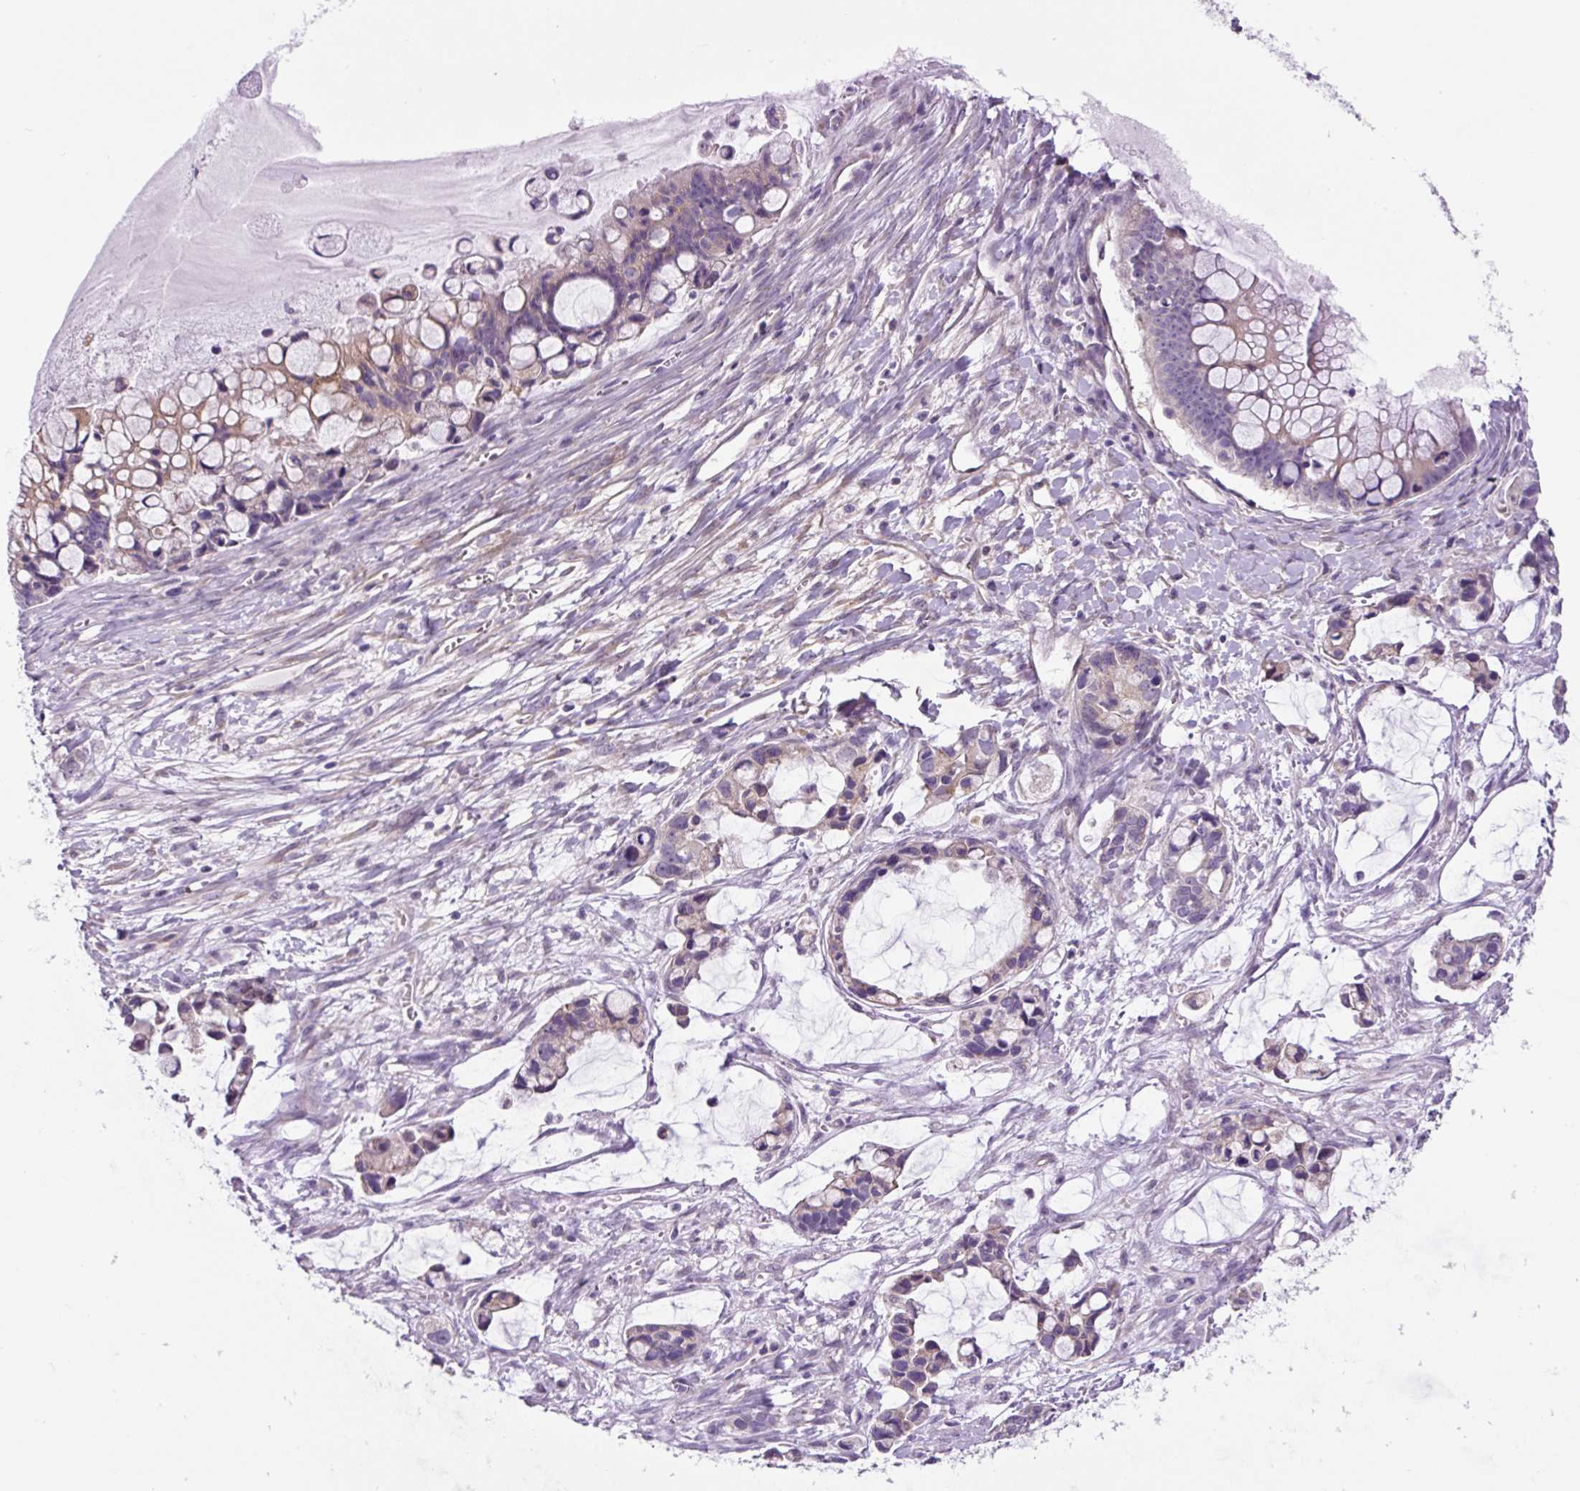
{"staining": {"intensity": "weak", "quantity": "25%-75%", "location": "cytoplasmic/membranous"}, "tissue": "ovarian cancer", "cell_type": "Tumor cells", "image_type": "cancer", "snomed": [{"axis": "morphology", "description": "Cystadenocarcinoma, mucinous, NOS"}, {"axis": "topography", "description": "Ovary"}], "caption": "High-magnification brightfield microscopy of ovarian cancer stained with DAB (brown) and counterstained with hematoxylin (blue). tumor cells exhibit weak cytoplasmic/membranous expression is seen in approximately25%-75% of cells.", "gene": "GORASP1", "patient": {"sex": "female", "age": 63}}